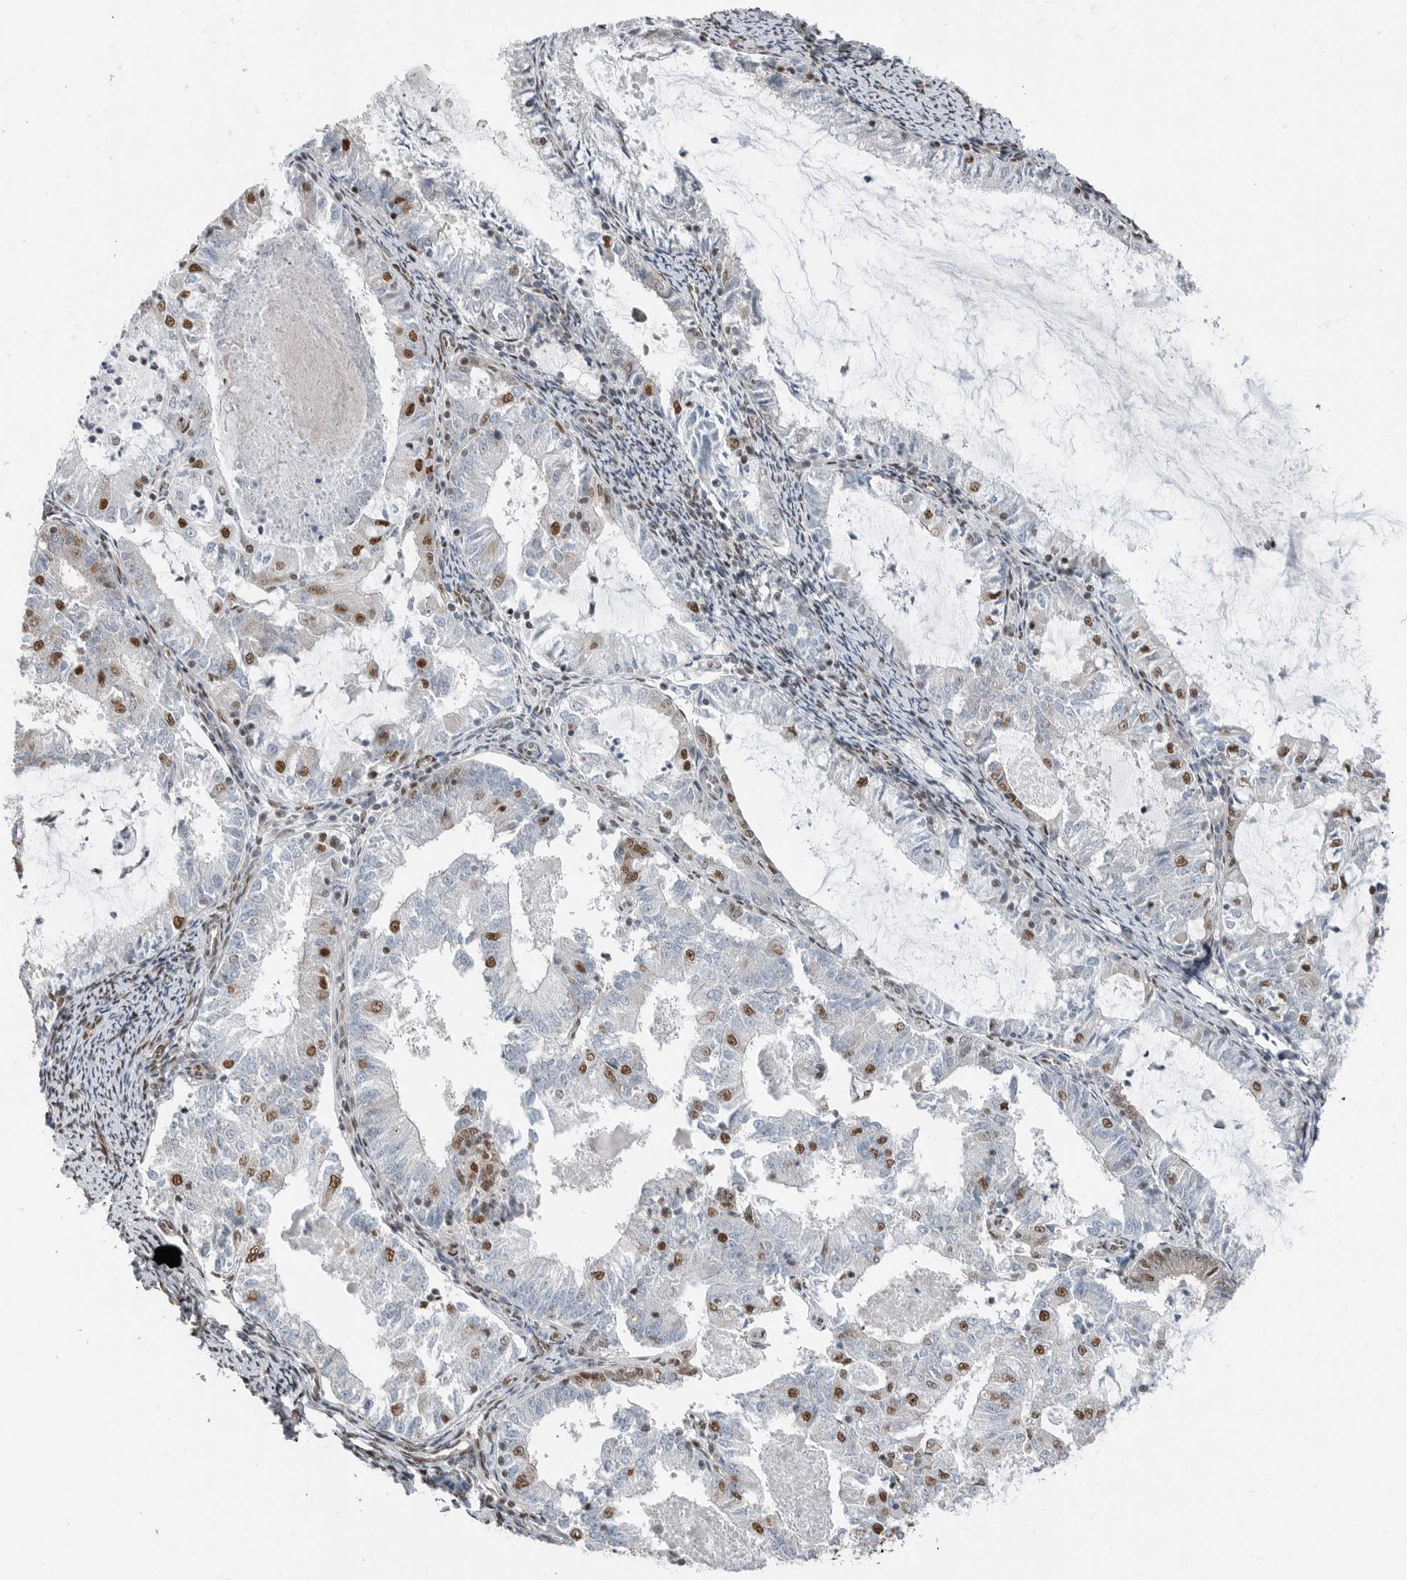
{"staining": {"intensity": "moderate", "quantity": "<25%", "location": "nuclear"}, "tissue": "endometrial cancer", "cell_type": "Tumor cells", "image_type": "cancer", "snomed": [{"axis": "morphology", "description": "Adenocarcinoma, NOS"}, {"axis": "topography", "description": "Endometrium"}], "caption": "A high-resolution image shows immunohistochemistry staining of adenocarcinoma (endometrial), which exhibits moderate nuclear expression in about <25% of tumor cells.", "gene": "BLZF1", "patient": {"sex": "female", "age": 57}}